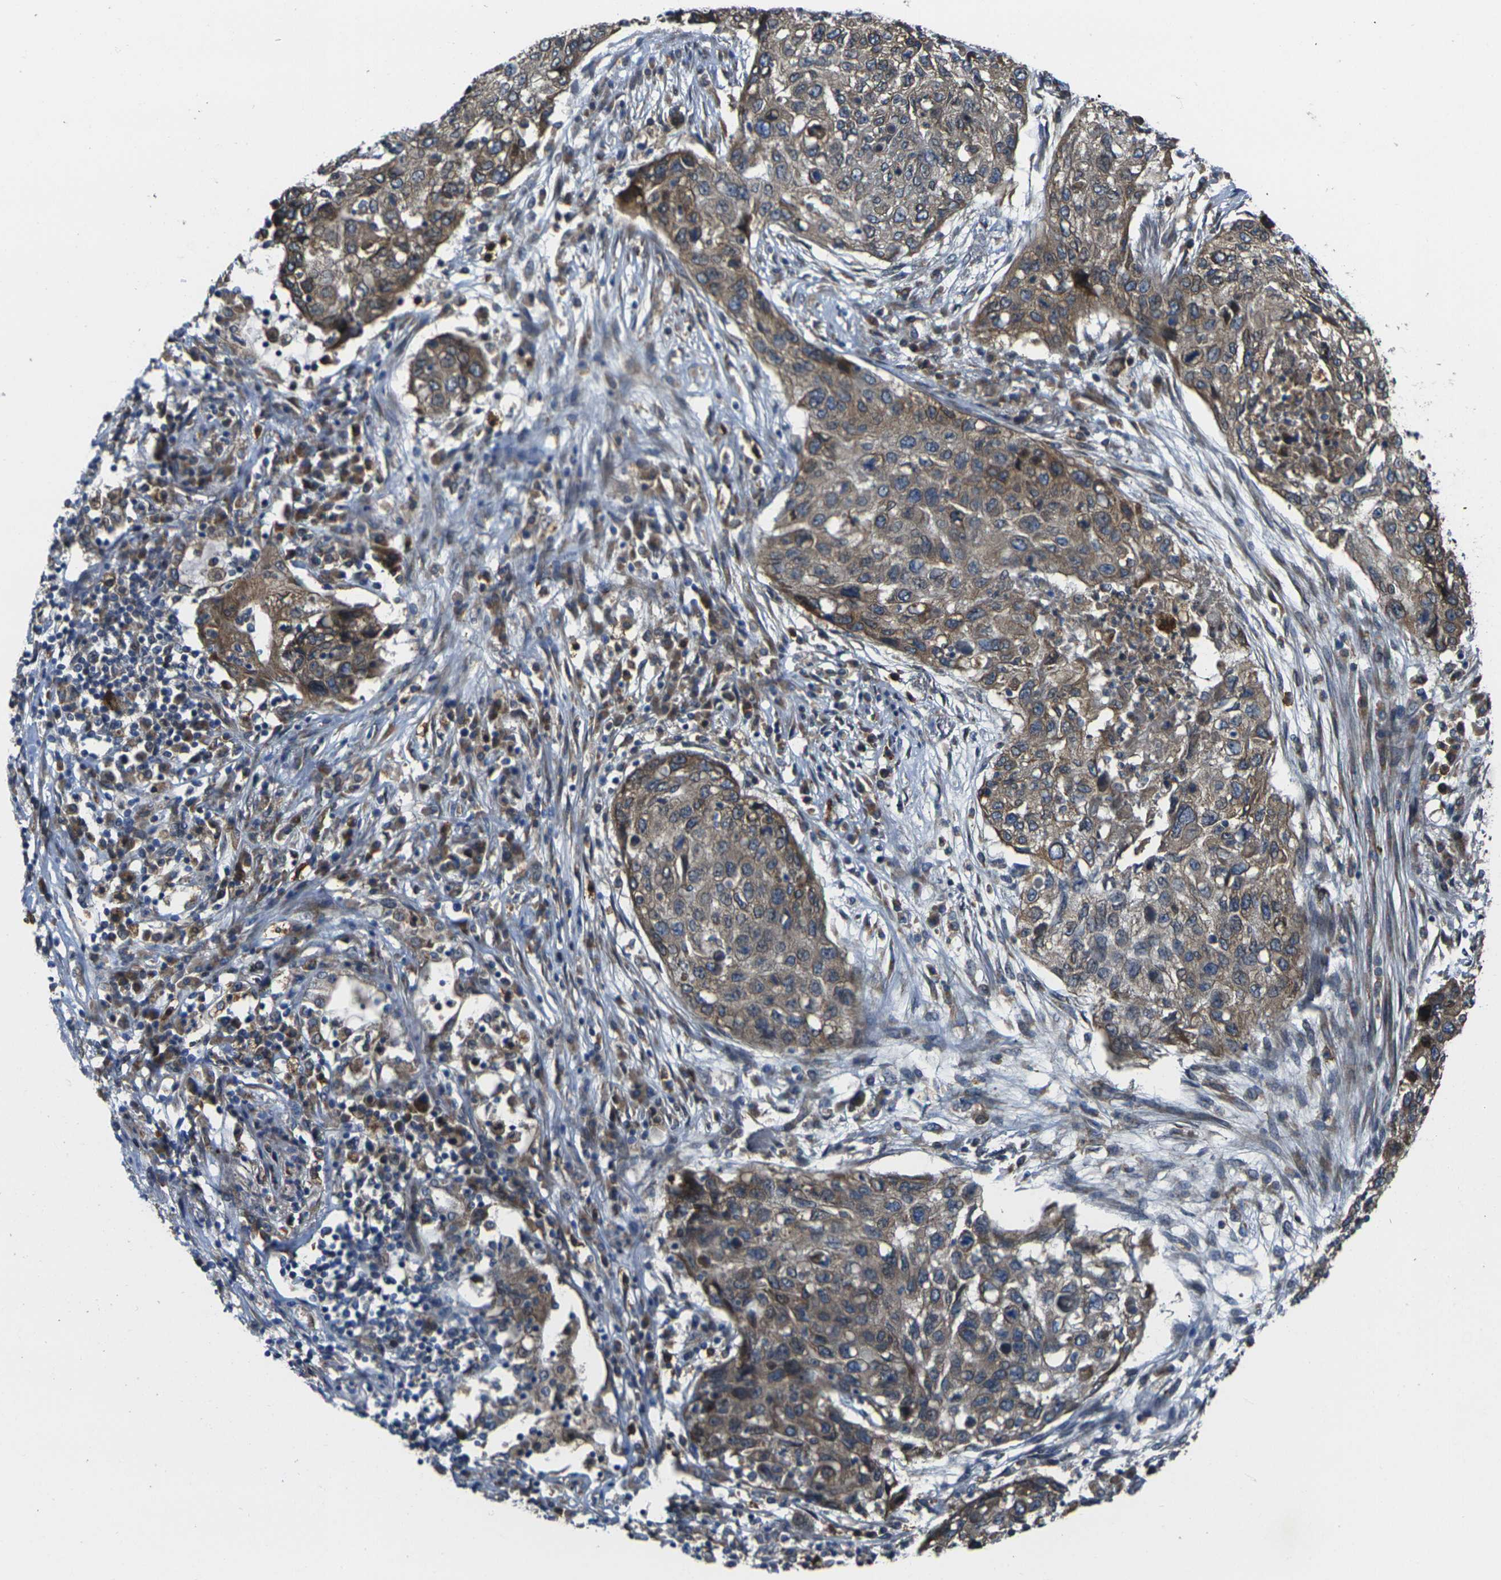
{"staining": {"intensity": "moderate", "quantity": ">75%", "location": "cytoplasmic/membranous"}, "tissue": "lung cancer", "cell_type": "Tumor cells", "image_type": "cancer", "snomed": [{"axis": "morphology", "description": "Squamous cell carcinoma, NOS"}, {"axis": "topography", "description": "Lung"}], "caption": "A medium amount of moderate cytoplasmic/membranous staining is identified in approximately >75% of tumor cells in lung cancer (squamous cell carcinoma) tissue. (Brightfield microscopy of DAB IHC at high magnification).", "gene": "FZD1", "patient": {"sex": "female", "age": 63}}